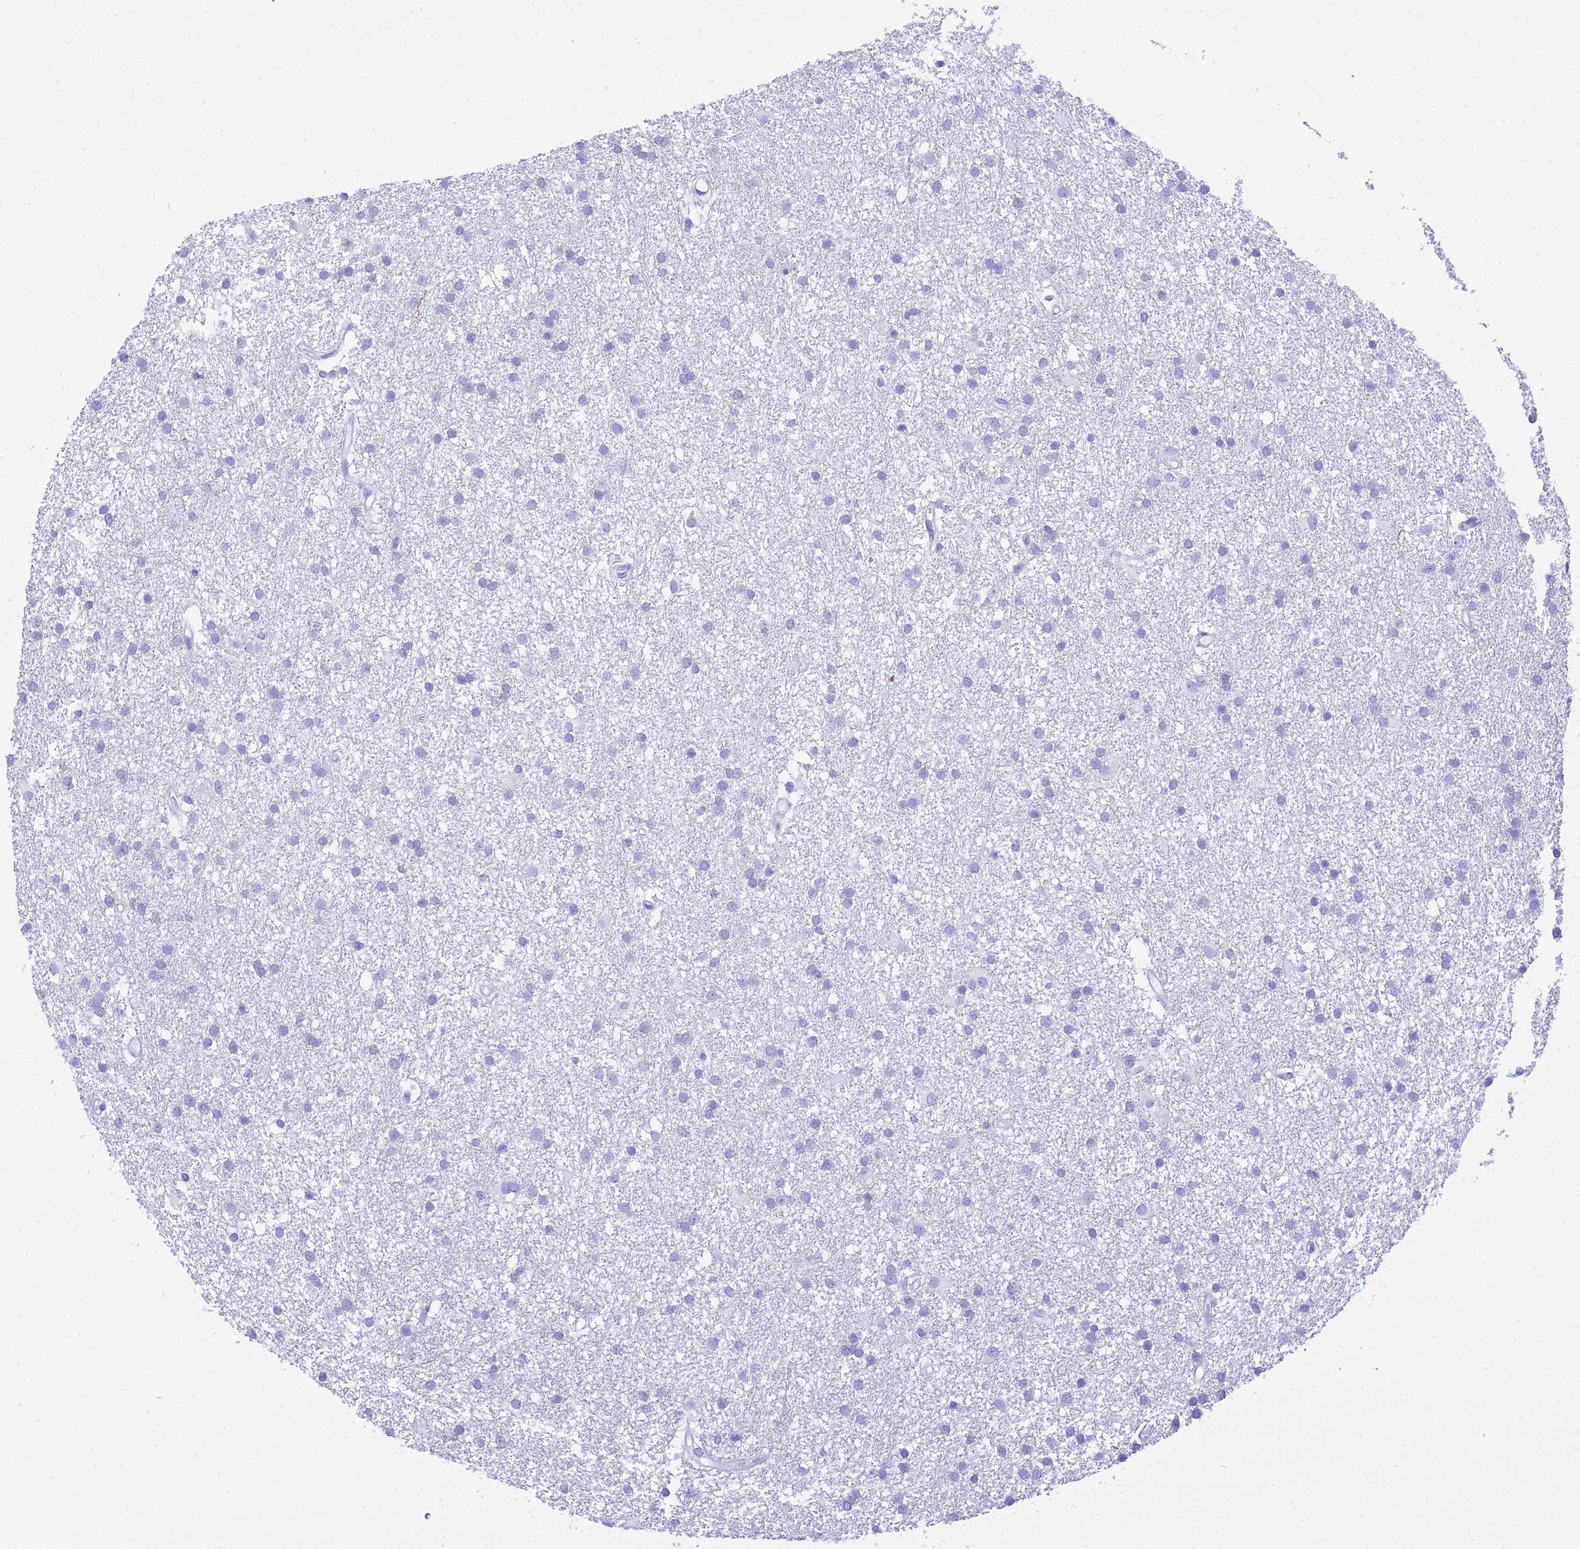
{"staining": {"intensity": "negative", "quantity": "none", "location": "none"}, "tissue": "glioma", "cell_type": "Tumor cells", "image_type": "cancer", "snomed": [{"axis": "morphology", "description": "Glioma, malignant, High grade"}, {"axis": "topography", "description": "Brain"}], "caption": "Glioma stained for a protein using immunohistochemistry displays no staining tumor cells.", "gene": "ZNF442", "patient": {"sex": "male", "age": 77}}